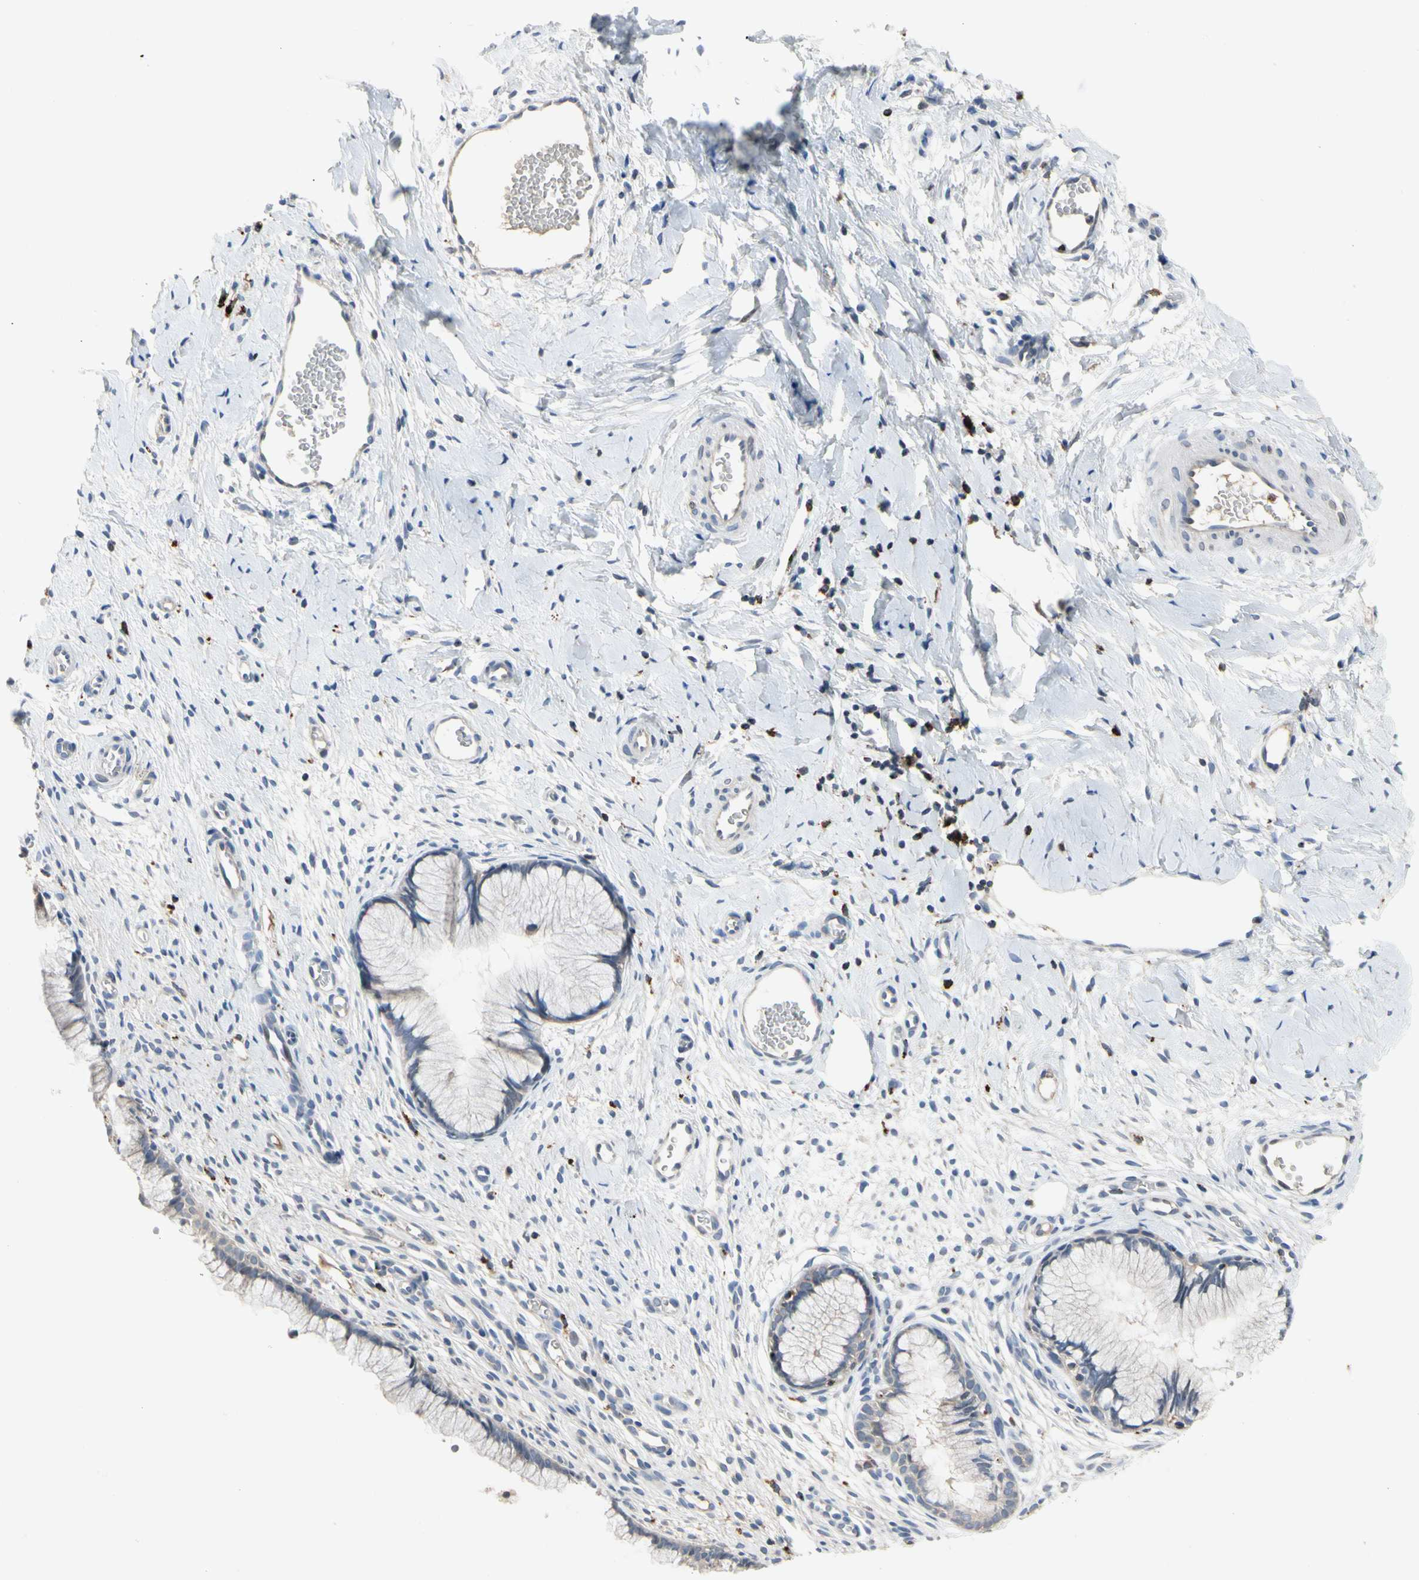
{"staining": {"intensity": "negative", "quantity": "none", "location": "none"}, "tissue": "cervix", "cell_type": "Glandular cells", "image_type": "normal", "snomed": [{"axis": "morphology", "description": "Normal tissue, NOS"}, {"axis": "topography", "description": "Cervix"}], "caption": "Immunohistochemical staining of unremarkable human cervix reveals no significant expression in glandular cells. Nuclei are stained in blue.", "gene": "ADA2", "patient": {"sex": "female", "age": 65}}